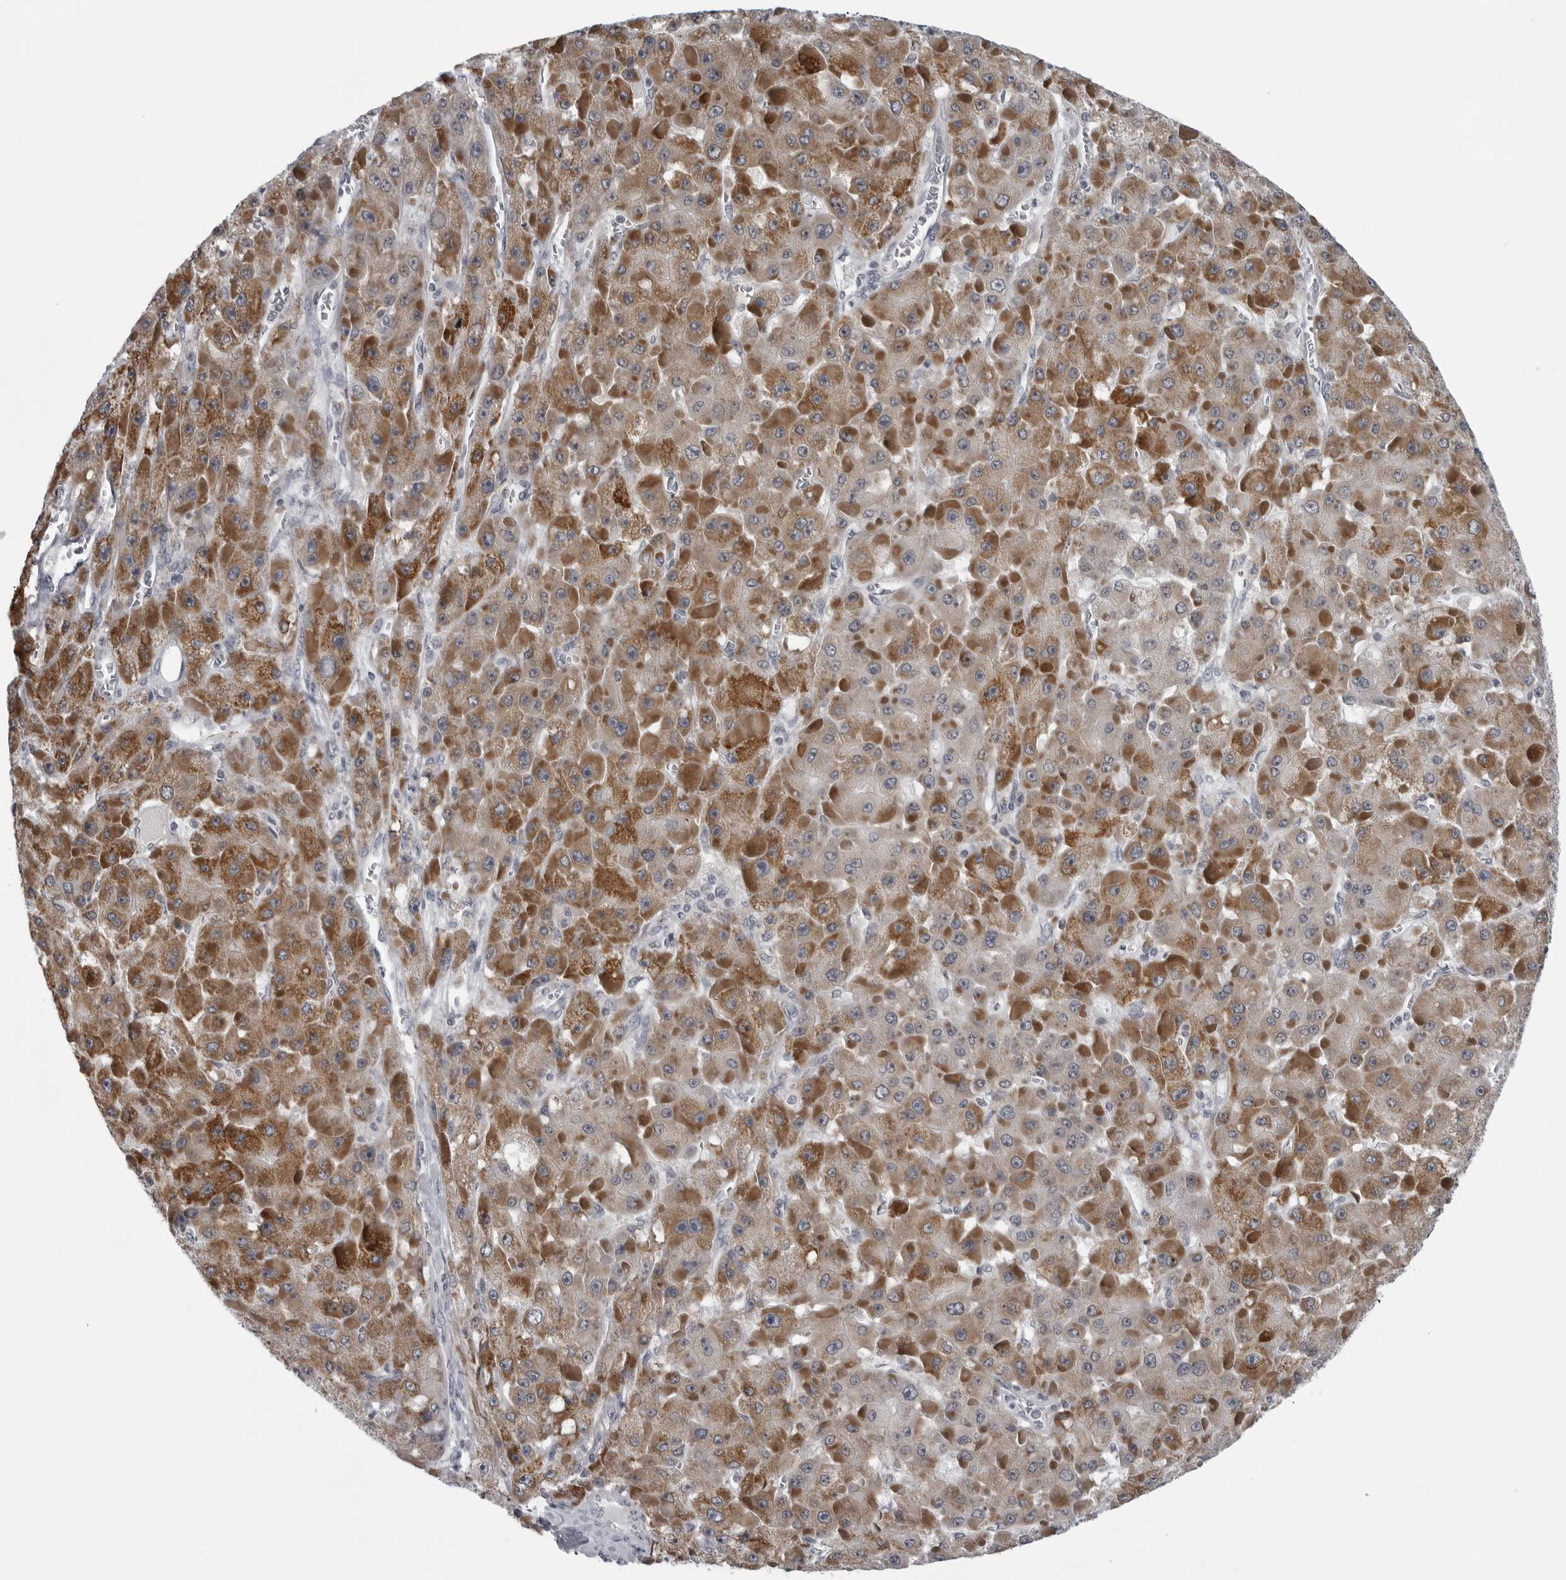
{"staining": {"intensity": "moderate", "quantity": ">75%", "location": "cytoplasmic/membranous"}, "tissue": "liver cancer", "cell_type": "Tumor cells", "image_type": "cancer", "snomed": [{"axis": "morphology", "description": "Carcinoma, Hepatocellular, NOS"}, {"axis": "topography", "description": "Liver"}], "caption": "Human liver cancer (hepatocellular carcinoma) stained for a protein (brown) demonstrates moderate cytoplasmic/membranous positive expression in about >75% of tumor cells.", "gene": "LYSMD1", "patient": {"sex": "female", "age": 73}}